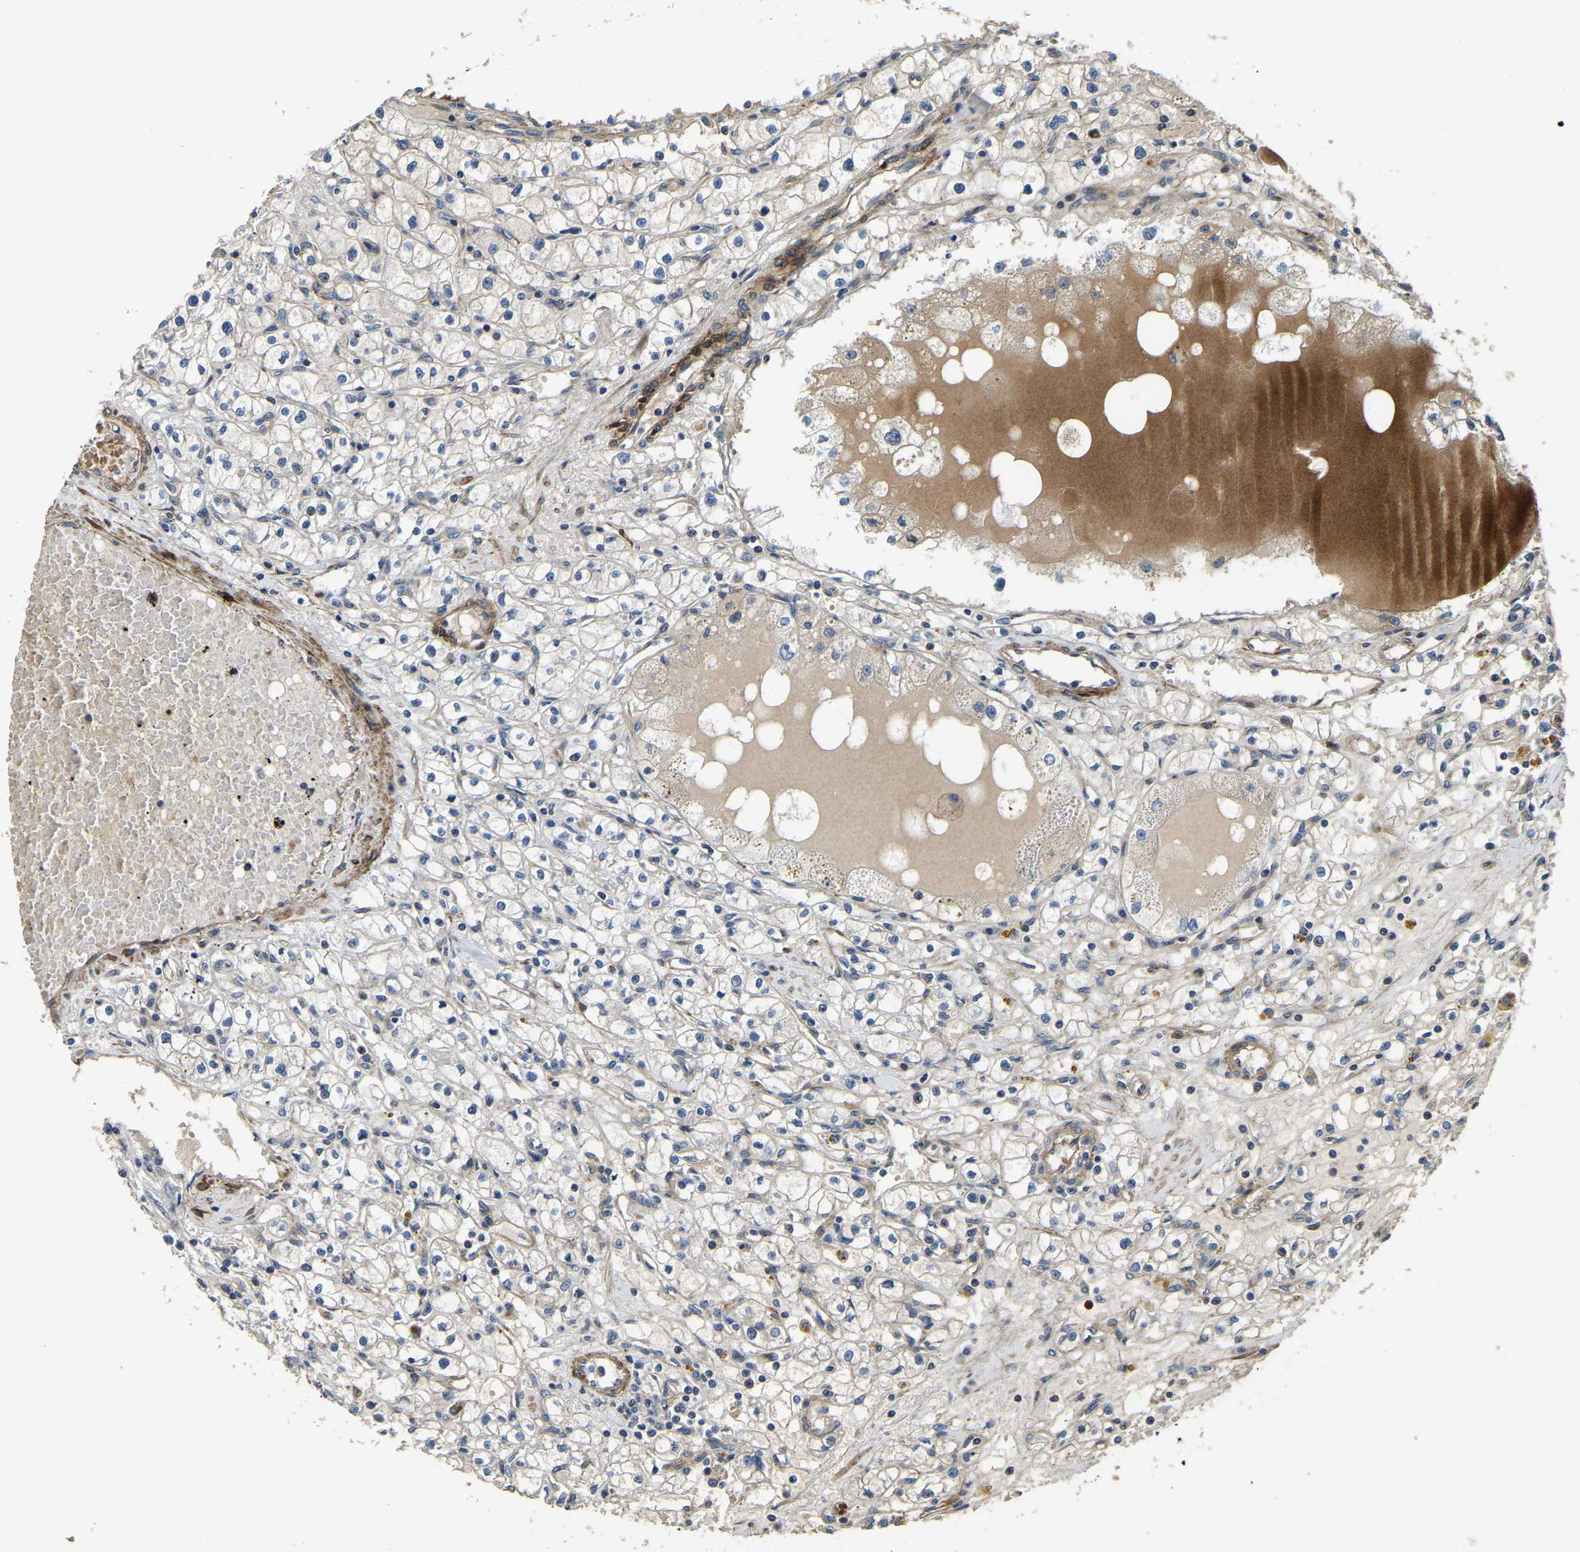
{"staining": {"intensity": "weak", "quantity": "<25%", "location": "cytoplasmic/membranous"}, "tissue": "renal cancer", "cell_type": "Tumor cells", "image_type": "cancer", "snomed": [{"axis": "morphology", "description": "Adenocarcinoma, NOS"}, {"axis": "topography", "description": "Kidney"}], "caption": "This is an immunohistochemistry image of renal adenocarcinoma. There is no expression in tumor cells.", "gene": "RNF39", "patient": {"sex": "male", "age": 56}}